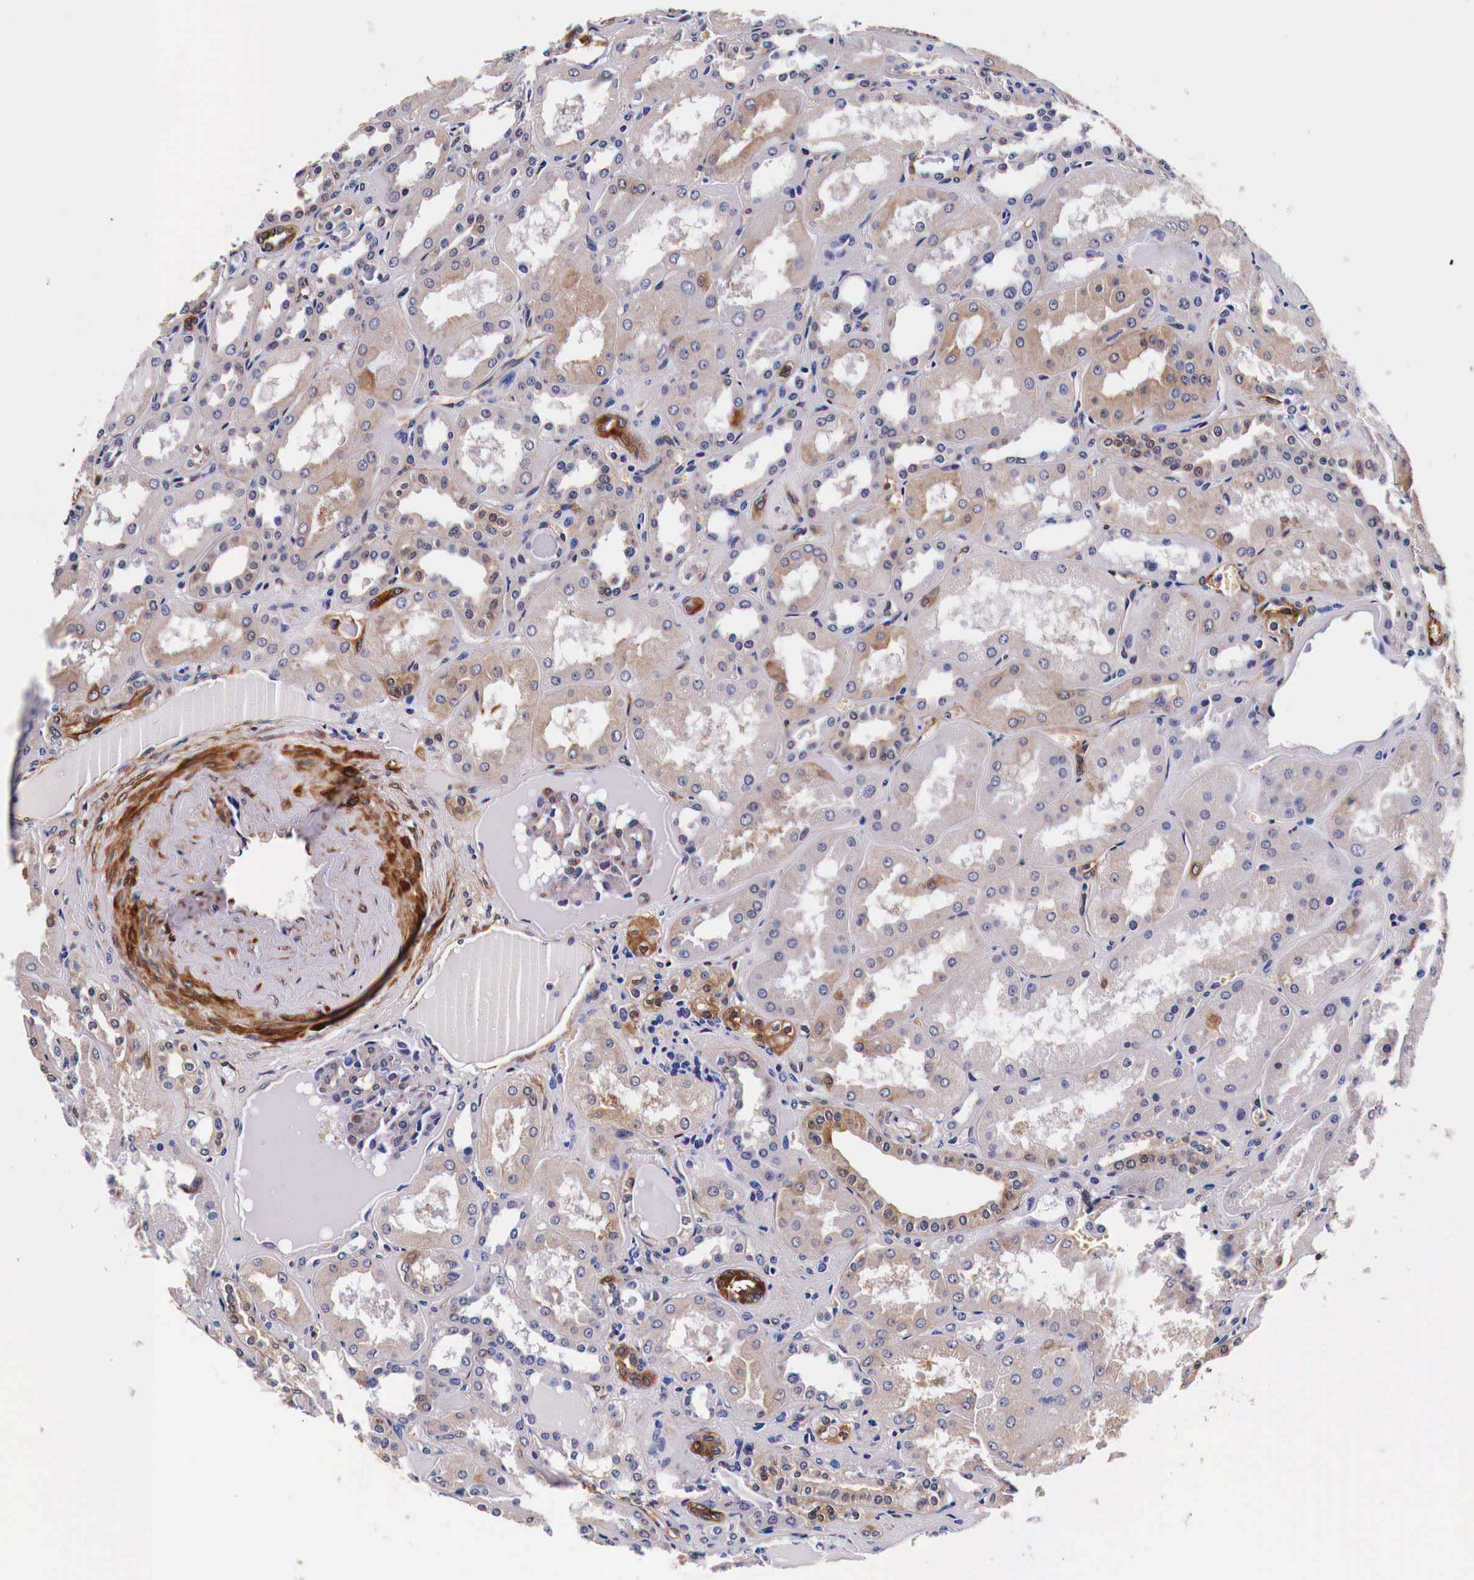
{"staining": {"intensity": "weak", "quantity": "<25%", "location": "cytoplasmic/membranous"}, "tissue": "kidney", "cell_type": "Cells in glomeruli", "image_type": "normal", "snomed": [{"axis": "morphology", "description": "Normal tissue, NOS"}, {"axis": "topography", "description": "Kidney"}], "caption": "Immunohistochemistry (IHC) photomicrograph of unremarkable human kidney stained for a protein (brown), which demonstrates no expression in cells in glomeruli.", "gene": "HSPB1", "patient": {"sex": "male", "age": 61}}